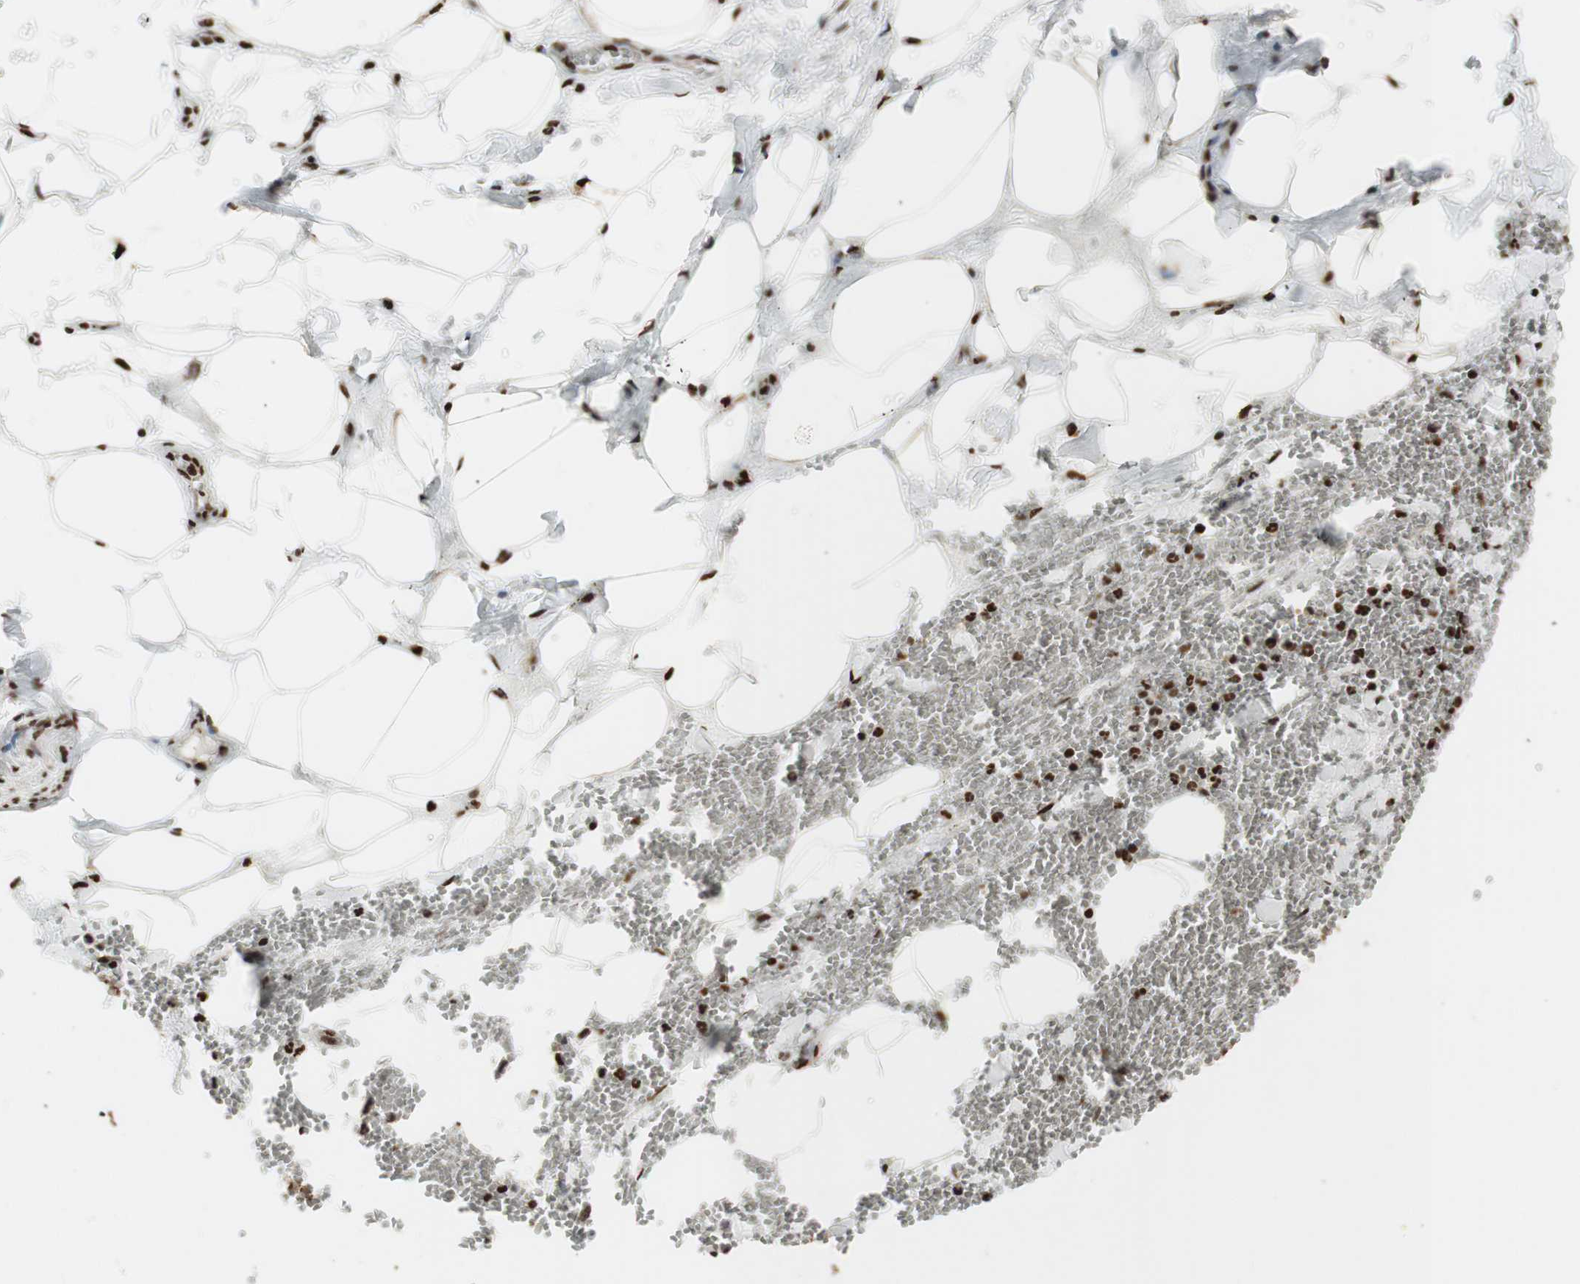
{"staining": {"intensity": "strong", "quantity": ">75%", "location": "nuclear"}, "tissue": "adipose tissue", "cell_type": "Adipocytes", "image_type": "normal", "snomed": [{"axis": "morphology", "description": "Normal tissue, NOS"}, {"axis": "topography", "description": "Adipose tissue"}, {"axis": "topography", "description": "Peripheral nerve tissue"}], "caption": "Adipose tissue stained with DAB immunohistochemistry demonstrates high levels of strong nuclear expression in approximately >75% of adipocytes.", "gene": "HNRNPA2B1", "patient": {"sex": "male", "age": 52}}